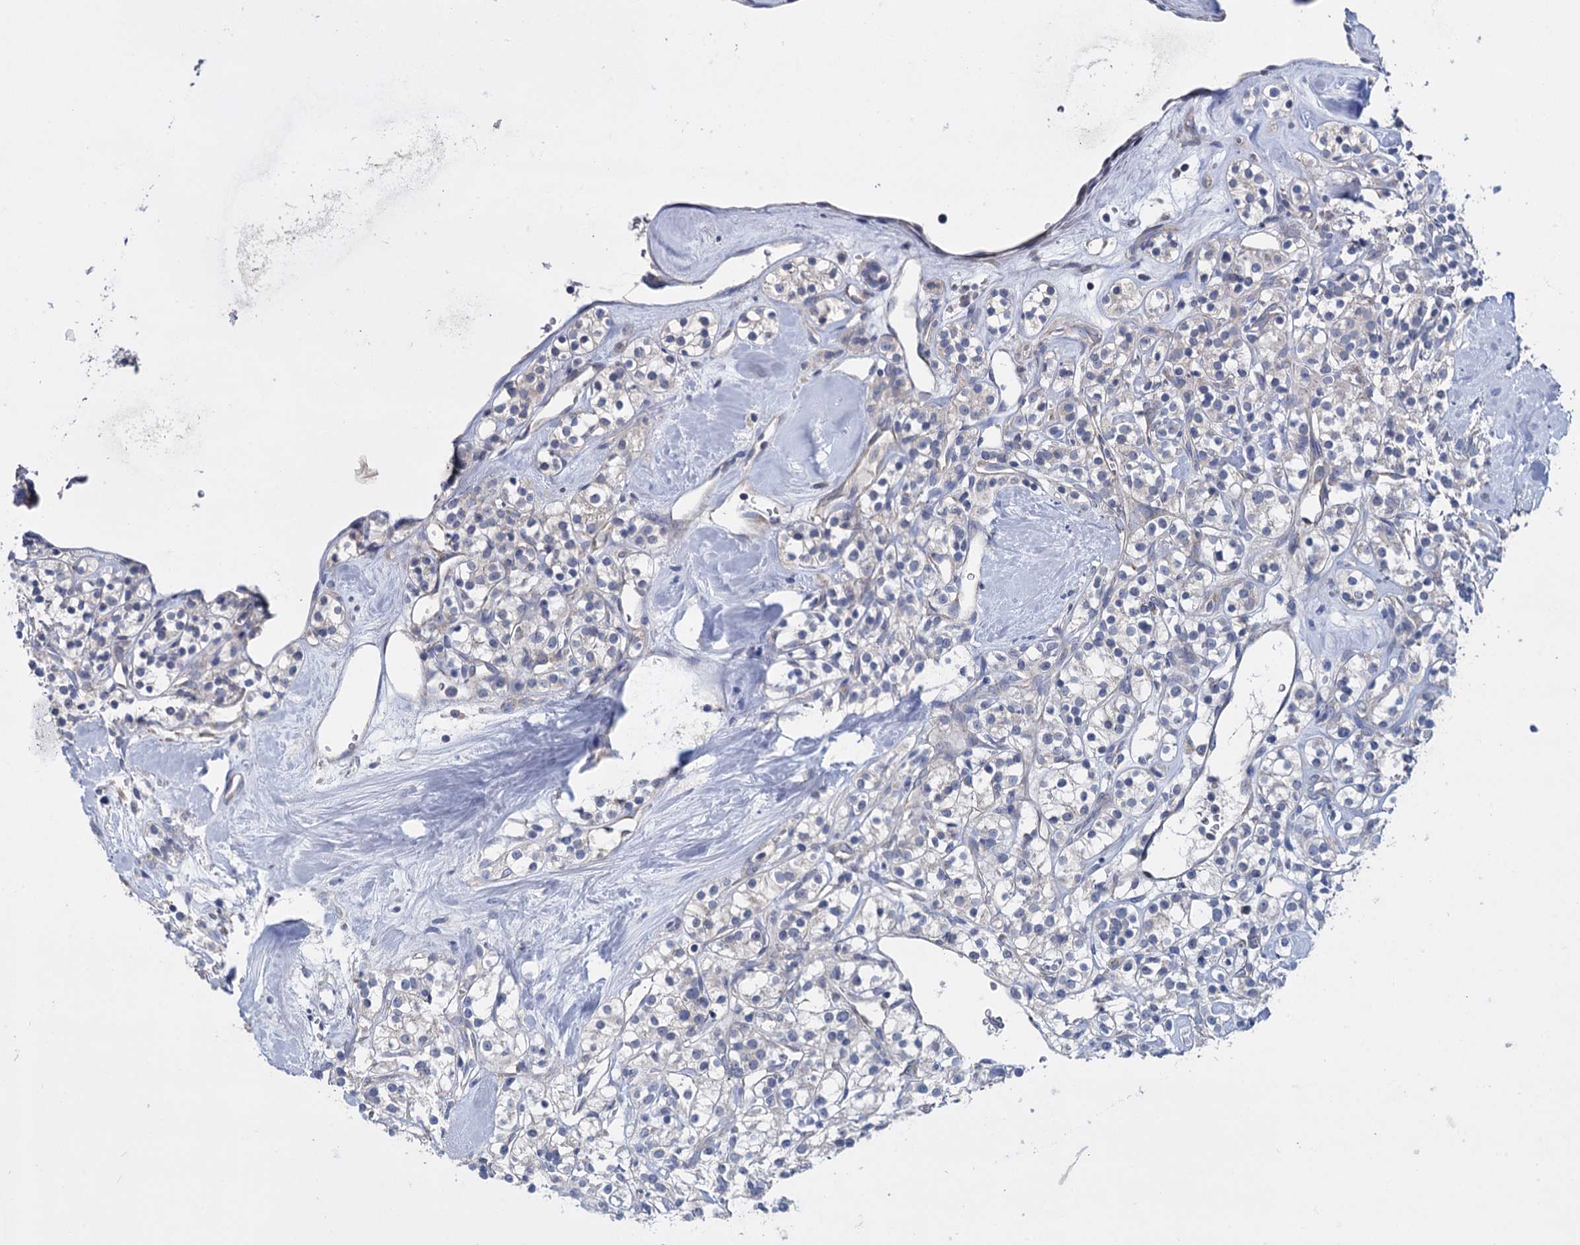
{"staining": {"intensity": "negative", "quantity": "none", "location": "none"}, "tissue": "renal cancer", "cell_type": "Tumor cells", "image_type": "cancer", "snomed": [{"axis": "morphology", "description": "Adenocarcinoma, NOS"}, {"axis": "topography", "description": "Kidney"}], "caption": "Human renal cancer (adenocarcinoma) stained for a protein using IHC displays no staining in tumor cells.", "gene": "GSTM2", "patient": {"sex": "male", "age": 77}}